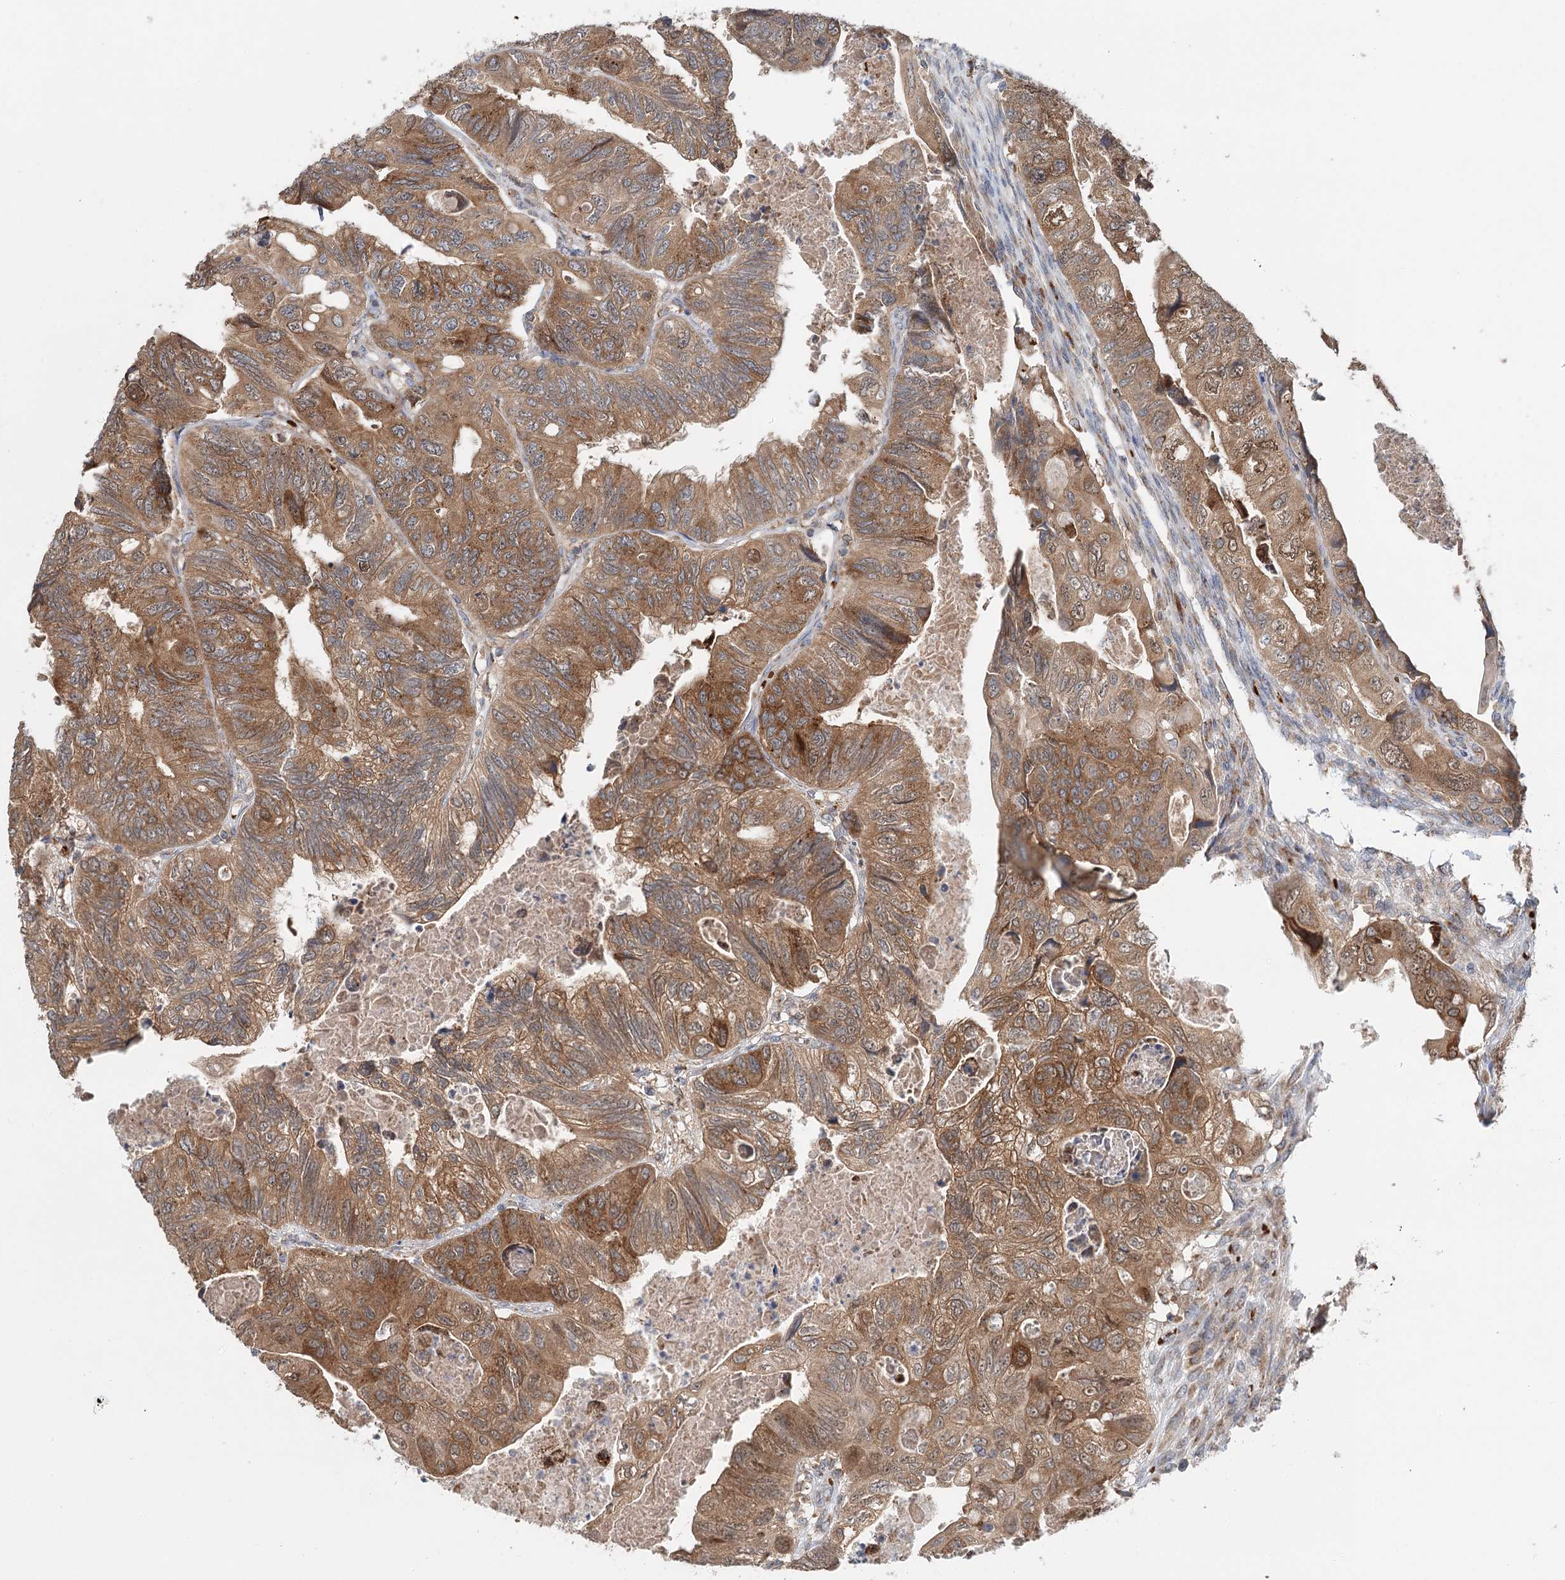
{"staining": {"intensity": "moderate", "quantity": ">75%", "location": "cytoplasmic/membranous"}, "tissue": "colorectal cancer", "cell_type": "Tumor cells", "image_type": "cancer", "snomed": [{"axis": "morphology", "description": "Adenocarcinoma, NOS"}, {"axis": "topography", "description": "Rectum"}], "caption": "A brown stain labels moderate cytoplasmic/membranous expression of a protein in adenocarcinoma (colorectal) tumor cells.", "gene": "ADK", "patient": {"sex": "male", "age": 63}}